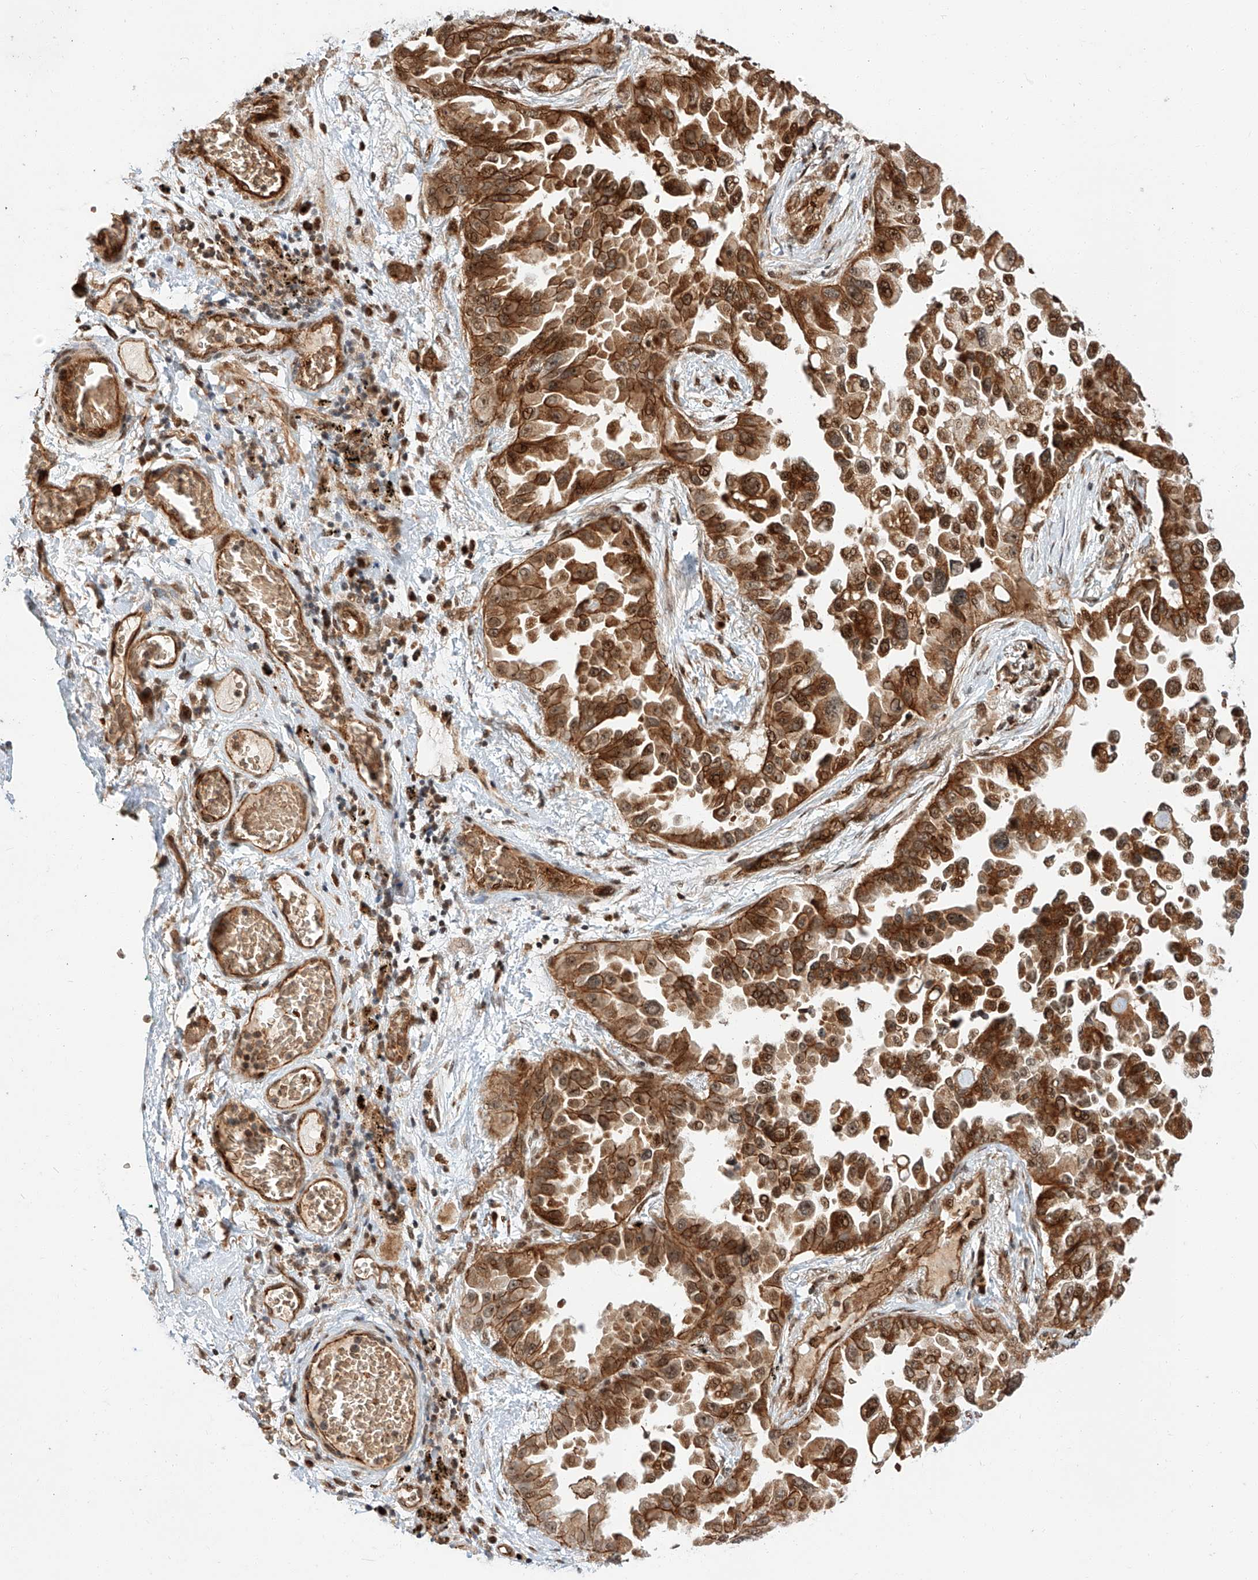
{"staining": {"intensity": "strong", "quantity": ">75%", "location": "cytoplasmic/membranous,nuclear"}, "tissue": "lung cancer", "cell_type": "Tumor cells", "image_type": "cancer", "snomed": [{"axis": "morphology", "description": "Adenocarcinoma, NOS"}, {"axis": "topography", "description": "Lung"}], "caption": "Tumor cells reveal high levels of strong cytoplasmic/membranous and nuclear positivity in about >75% of cells in human adenocarcinoma (lung).", "gene": "THTPA", "patient": {"sex": "female", "age": 67}}